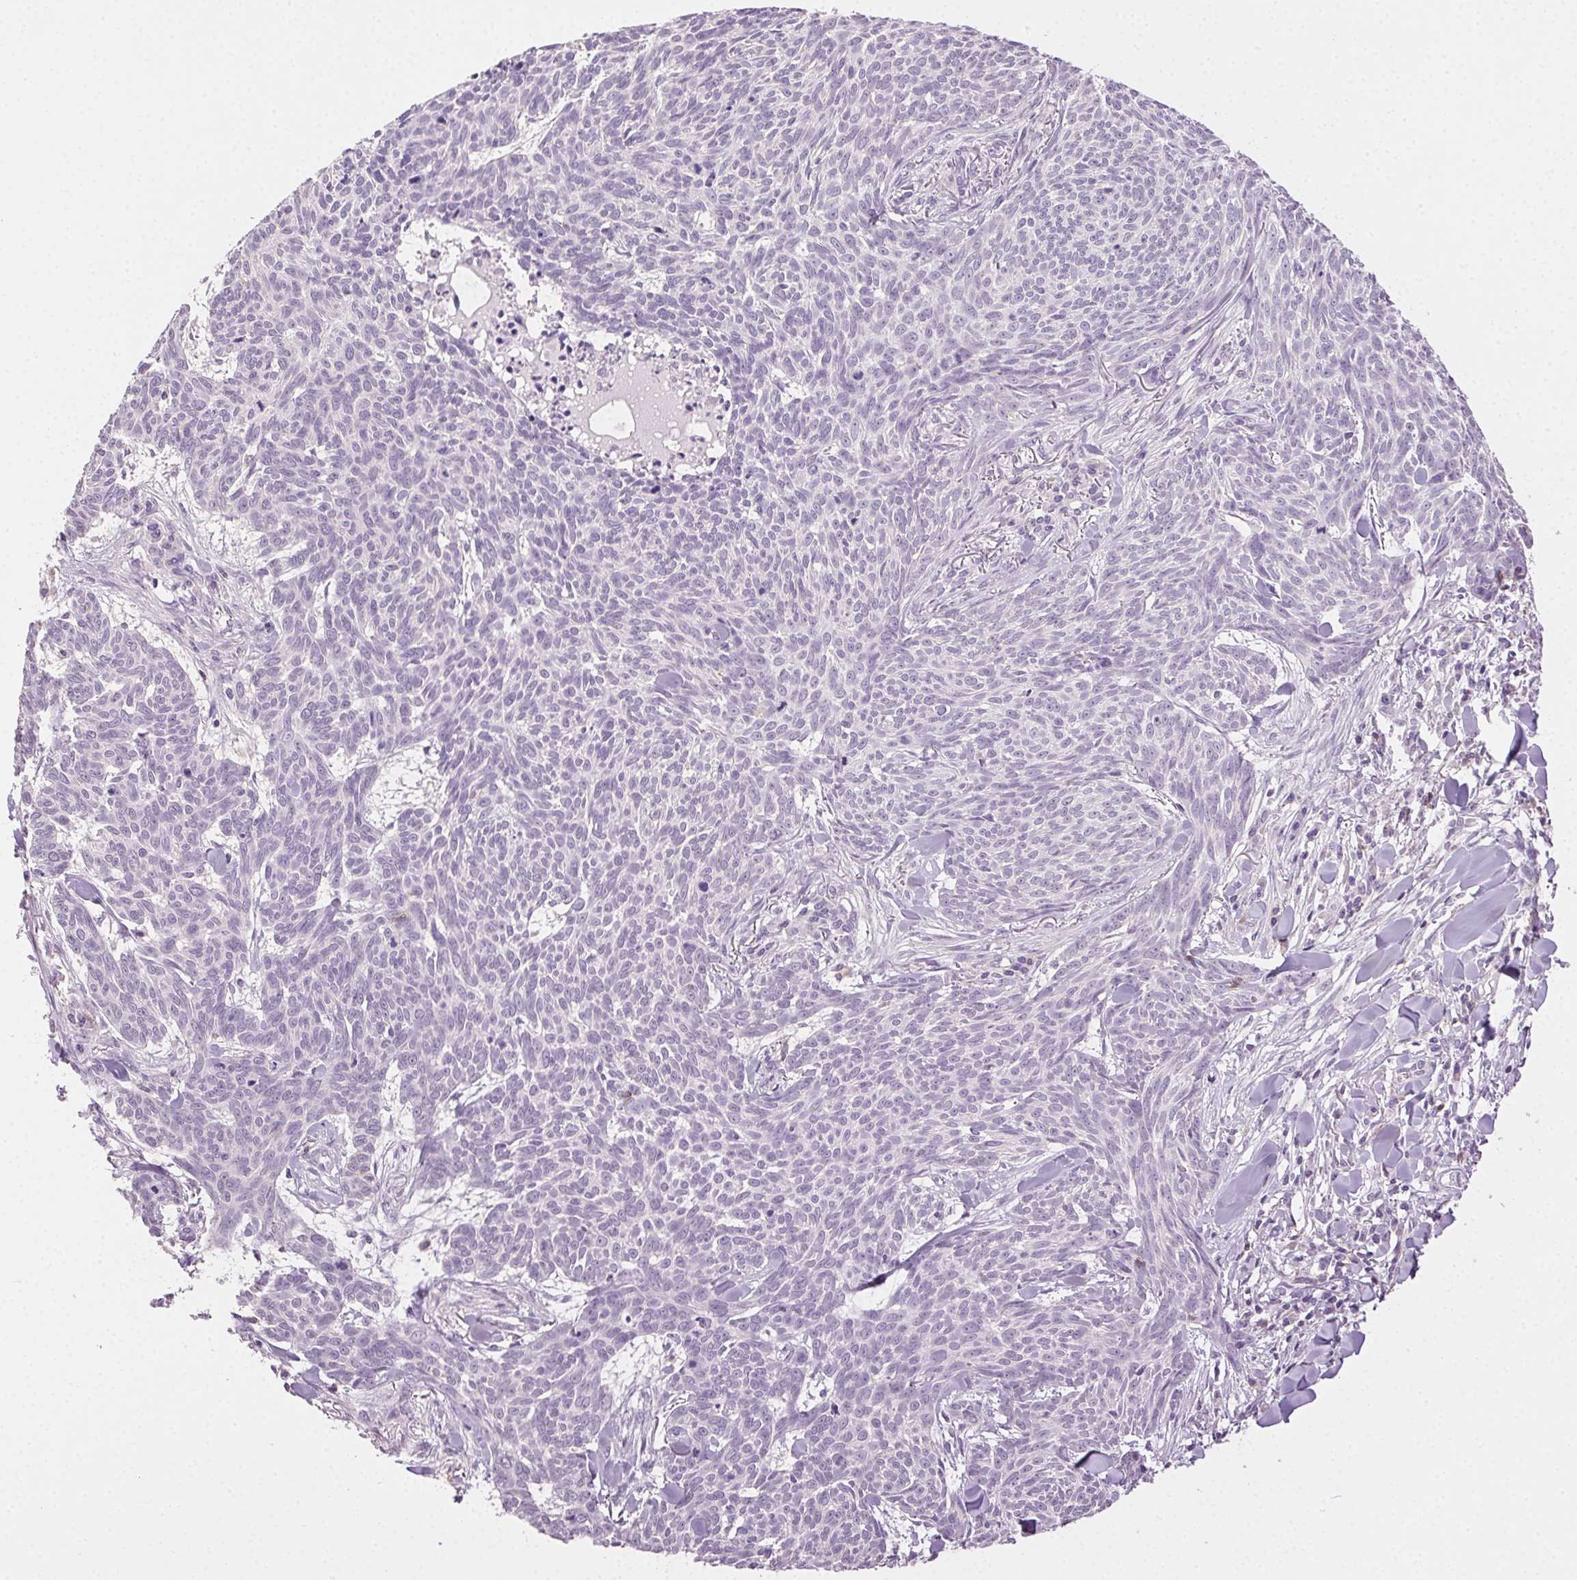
{"staining": {"intensity": "negative", "quantity": "none", "location": "none"}, "tissue": "skin cancer", "cell_type": "Tumor cells", "image_type": "cancer", "snomed": [{"axis": "morphology", "description": "Basal cell carcinoma"}, {"axis": "topography", "description": "Skin"}], "caption": "Immunohistochemistry photomicrograph of neoplastic tissue: human skin cancer (basal cell carcinoma) stained with DAB exhibits no significant protein expression in tumor cells. (Stains: DAB (3,3'-diaminobenzidine) immunohistochemistry (IHC) with hematoxylin counter stain, Microscopy: brightfield microscopy at high magnification).", "gene": "AKAP5", "patient": {"sex": "female", "age": 93}}